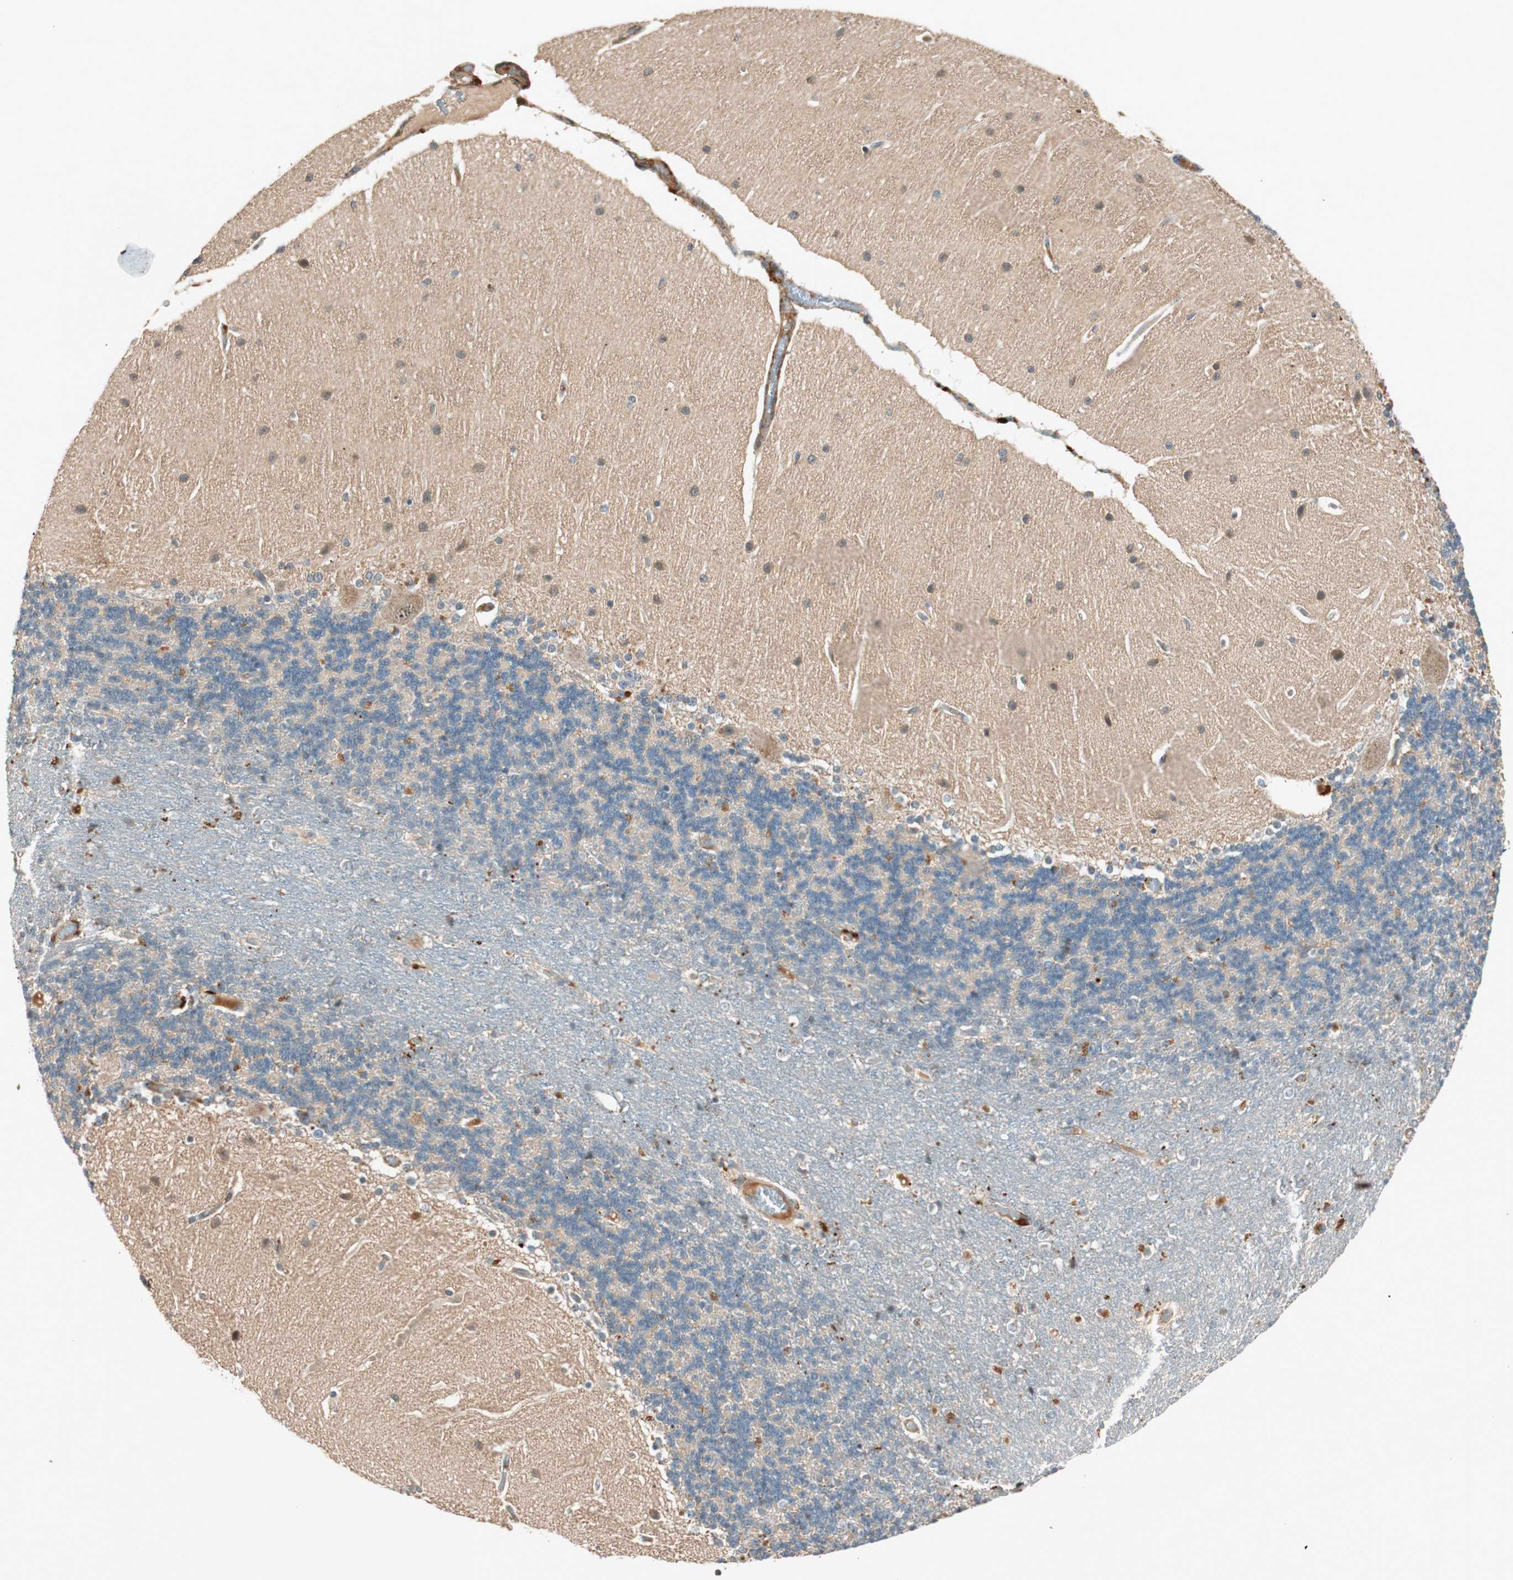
{"staining": {"intensity": "moderate", "quantity": "<25%", "location": "cytoplasmic/membranous"}, "tissue": "cerebellum", "cell_type": "Cells in granular layer", "image_type": "normal", "snomed": [{"axis": "morphology", "description": "Normal tissue, NOS"}, {"axis": "topography", "description": "Cerebellum"}], "caption": "Protein expression analysis of unremarkable cerebellum reveals moderate cytoplasmic/membranous staining in about <25% of cells in granular layer.", "gene": "EPHA6", "patient": {"sex": "female", "age": 54}}